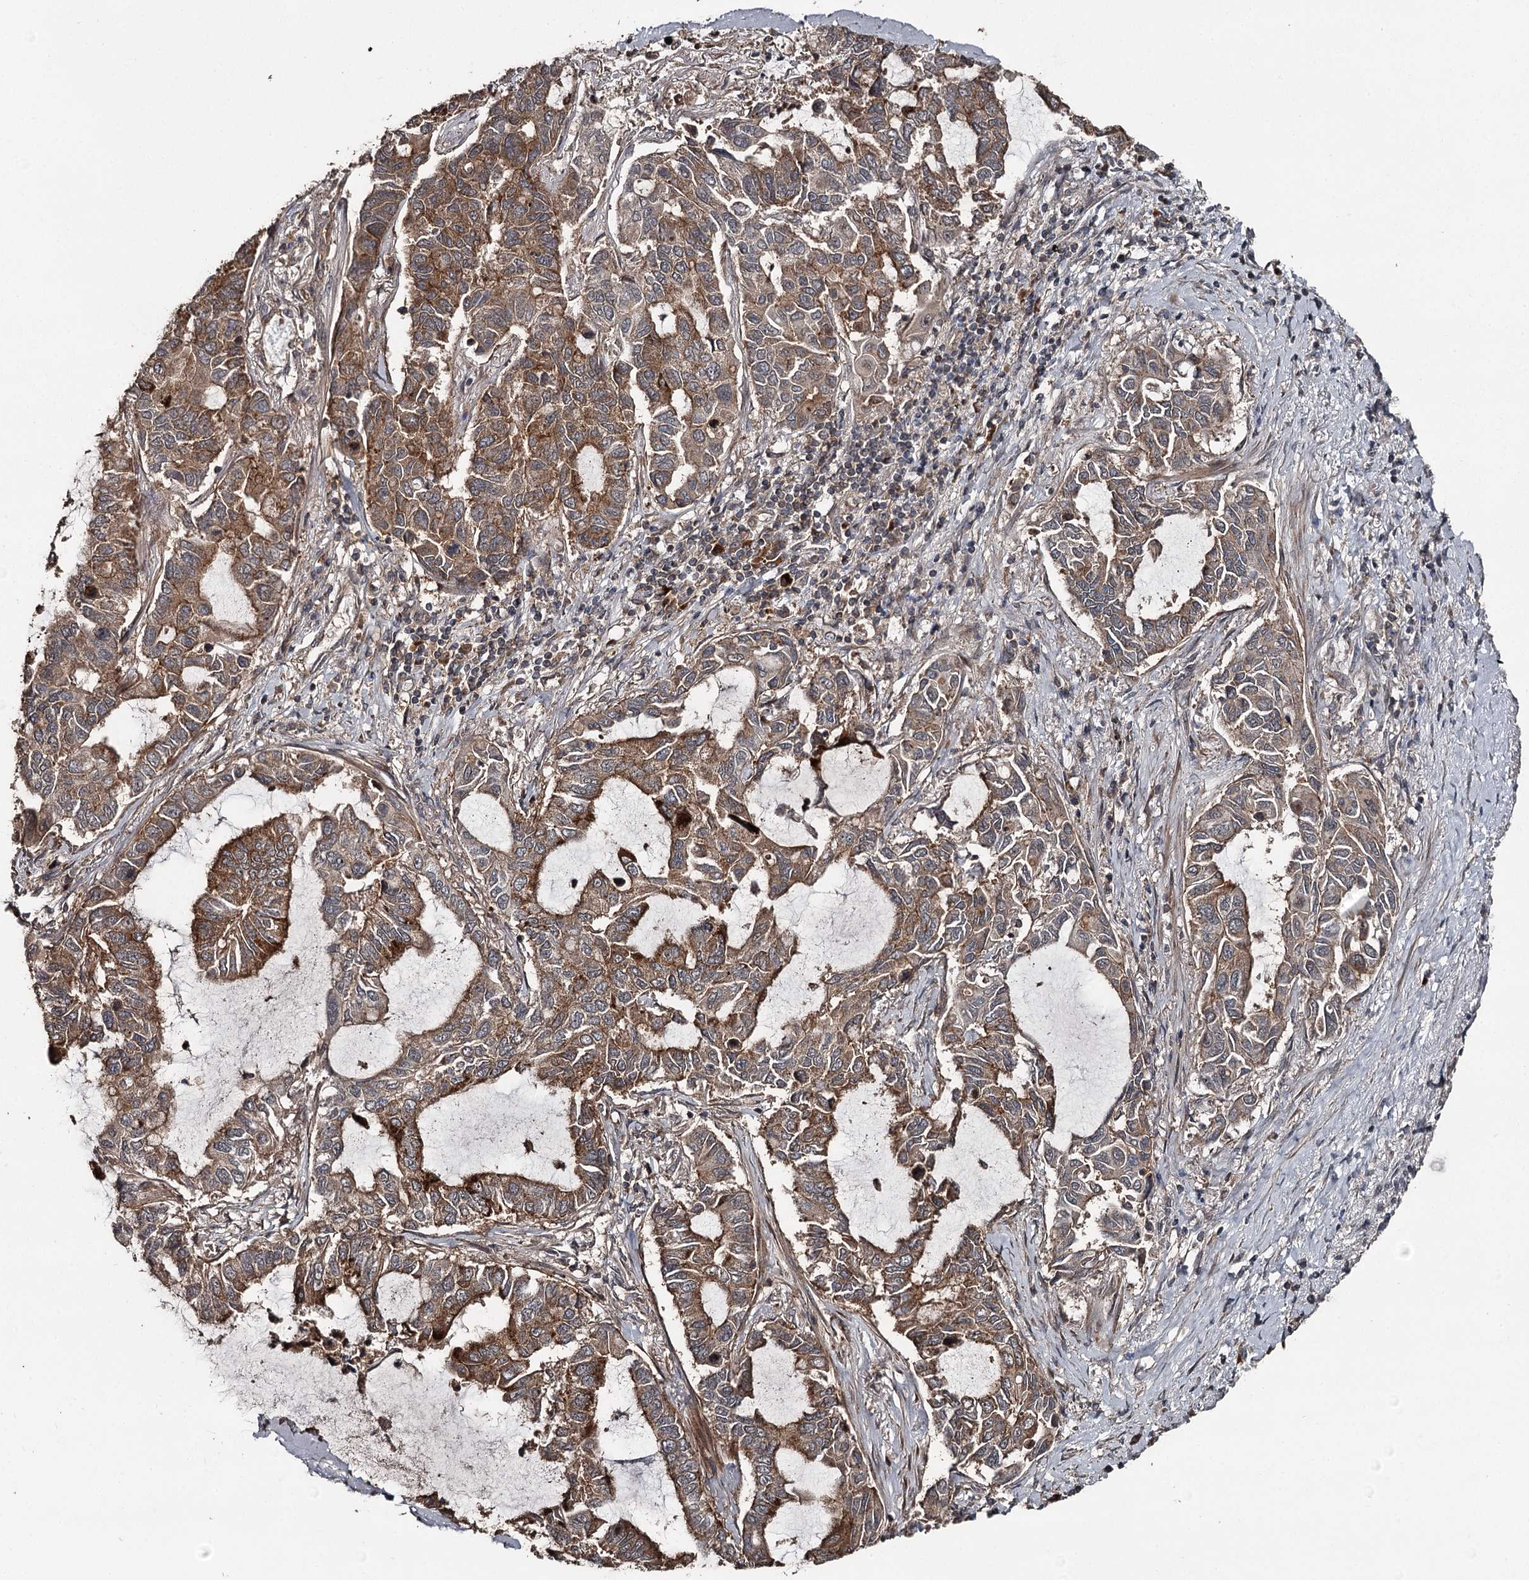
{"staining": {"intensity": "moderate", "quantity": ">75%", "location": "cytoplasmic/membranous"}, "tissue": "lung cancer", "cell_type": "Tumor cells", "image_type": "cancer", "snomed": [{"axis": "morphology", "description": "Adenocarcinoma, NOS"}, {"axis": "topography", "description": "Lung"}], "caption": "The micrograph shows a brown stain indicating the presence of a protein in the cytoplasmic/membranous of tumor cells in lung cancer (adenocarcinoma). The staining was performed using DAB (3,3'-diaminobenzidine), with brown indicating positive protein expression. Nuclei are stained blue with hematoxylin.", "gene": "RAB21", "patient": {"sex": "male", "age": 64}}